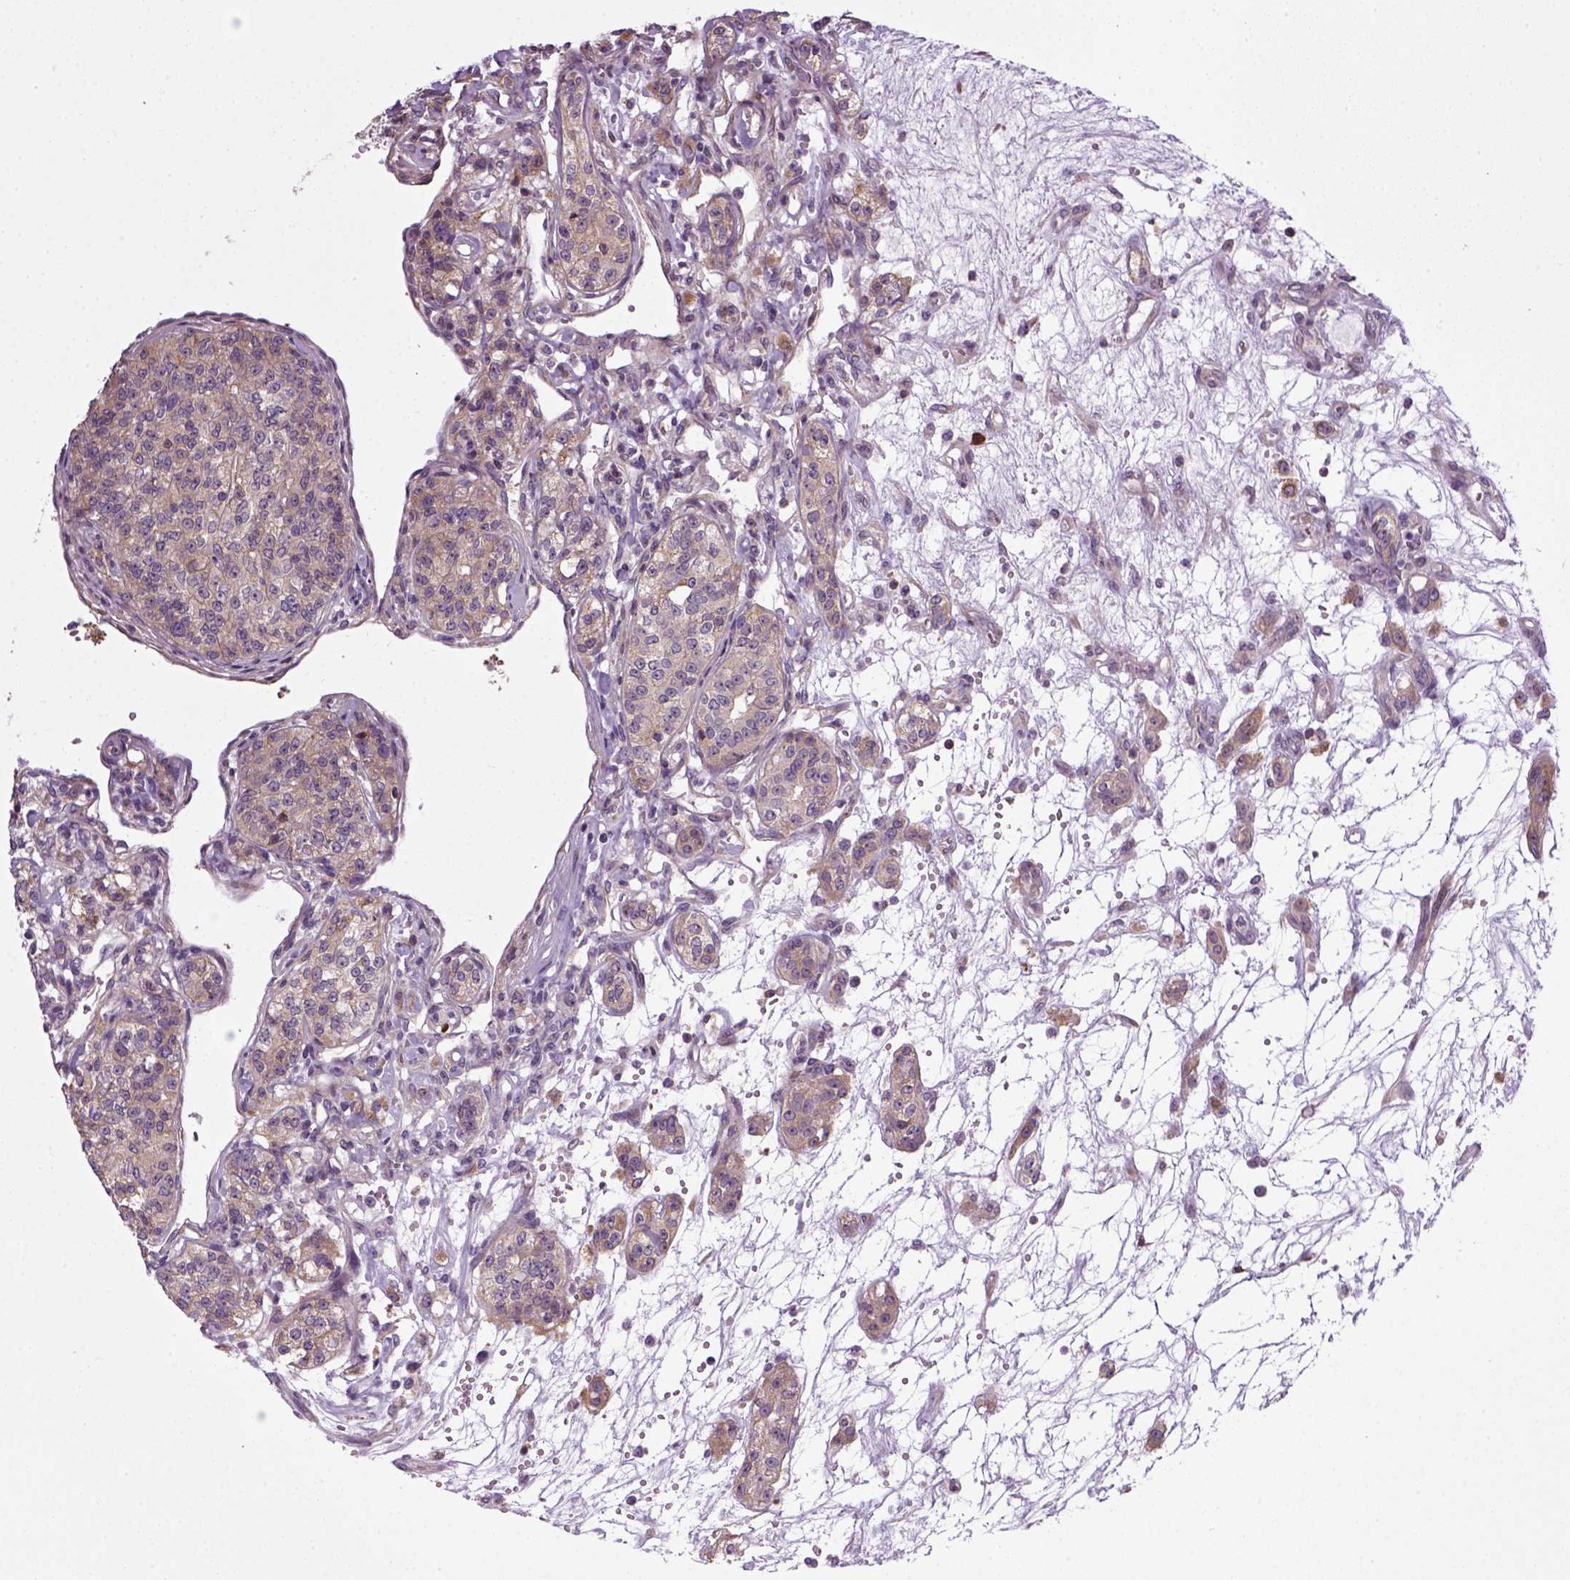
{"staining": {"intensity": "negative", "quantity": "none", "location": "none"}, "tissue": "renal cancer", "cell_type": "Tumor cells", "image_type": "cancer", "snomed": [{"axis": "morphology", "description": "Adenocarcinoma, NOS"}, {"axis": "topography", "description": "Kidney"}], "caption": "Tumor cells are negative for protein expression in human renal adenocarcinoma.", "gene": "TPRG1", "patient": {"sex": "female", "age": 63}}